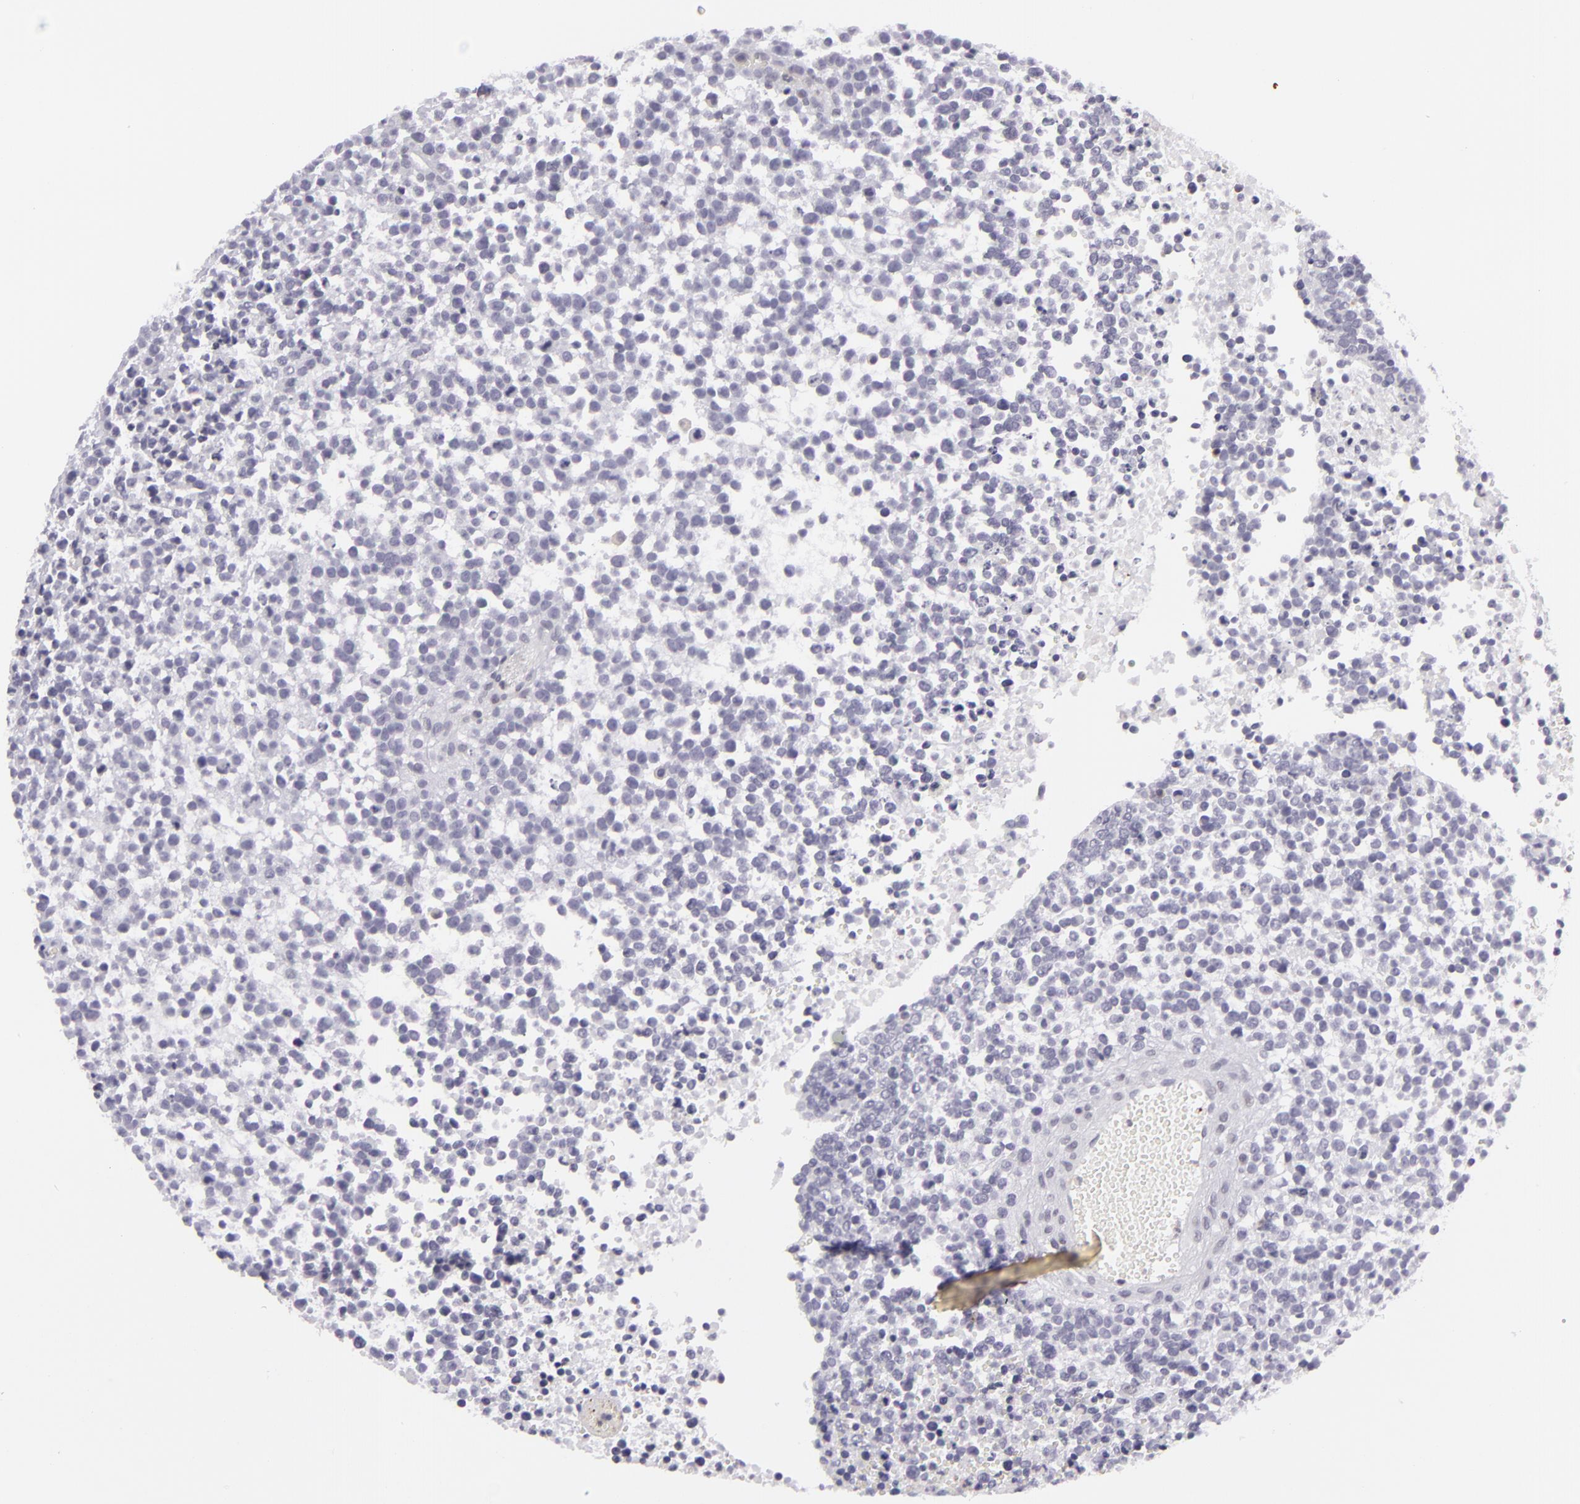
{"staining": {"intensity": "negative", "quantity": "none", "location": "none"}, "tissue": "glioma", "cell_type": "Tumor cells", "image_type": "cancer", "snomed": [{"axis": "morphology", "description": "Glioma, malignant, High grade"}, {"axis": "topography", "description": "Brain"}], "caption": "Immunohistochemistry (IHC) image of neoplastic tissue: glioma stained with DAB (3,3'-diaminobenzidine) shows no significant protein staining in tumor cells.", "gene": "KCNAB2", "patient": {"sex": "male", "age": 66}}